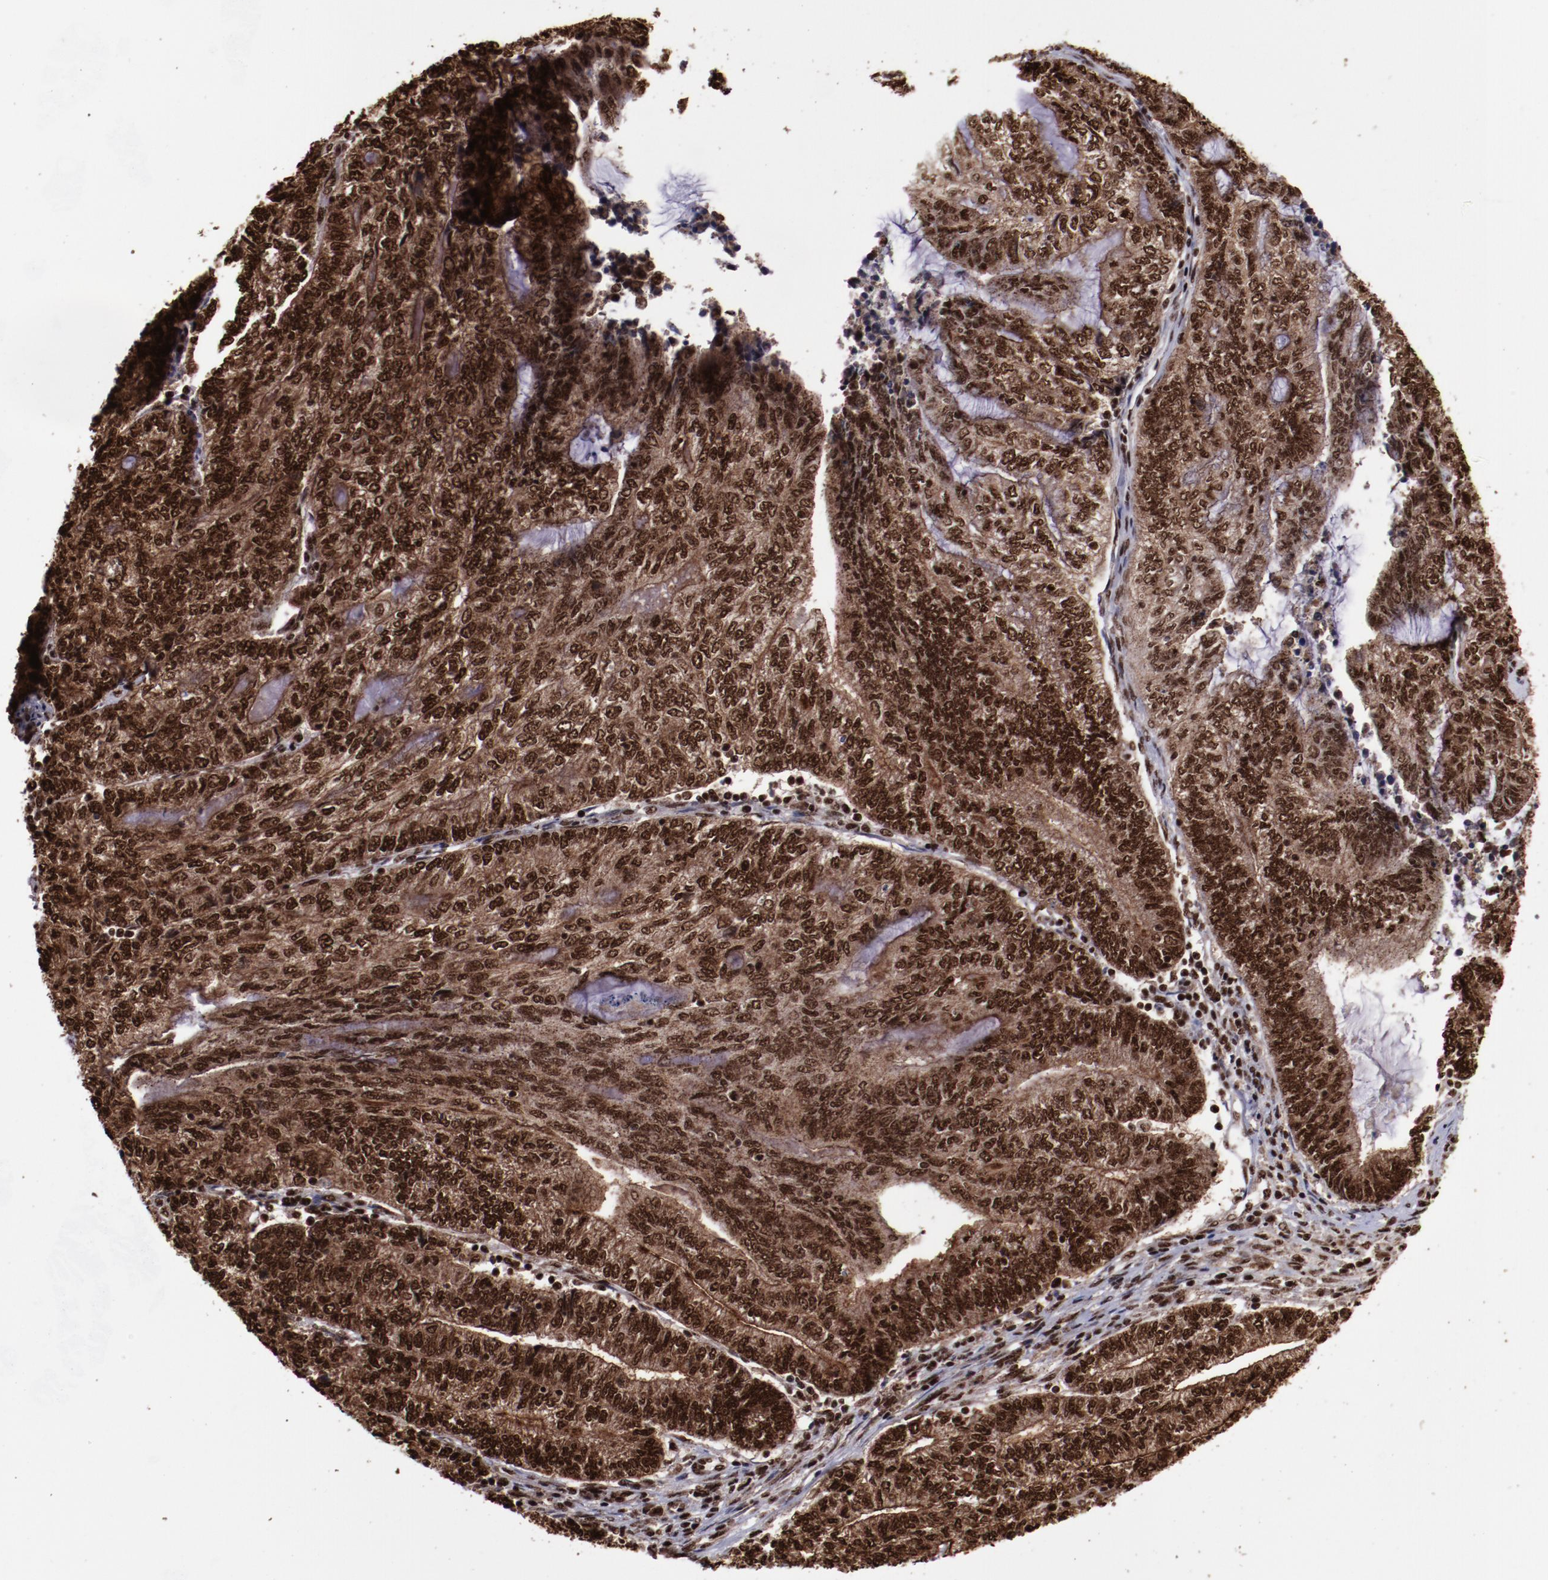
{"staining": {"intensity": "strong", "quantity": ">75%", "location": "cytoplasmic/membranous,nuclear"}, "tissue": "endometrial cancer", "cell_type": "Tumor cells", "image_type": "cancer", "snomed": [{"axis": "morphology", "description": "Adenocarcinoma, NOS"}, {"axis": "topography", "description": "Uterus"}, {"axis": "topography", "description": "Endometrium"}], "caption": "Endometrial cancer was stained to show a protein in brown. There is high levels of strong cytoplasmic/membranous and nuclear expression in about >75% of tumor cells. (DAB (3,3'-diaminobenzidine) IHC with brightfield microscopy, high magnification).", "gene": "SNW1", "patient": {"sex": "female", "age": 70}}